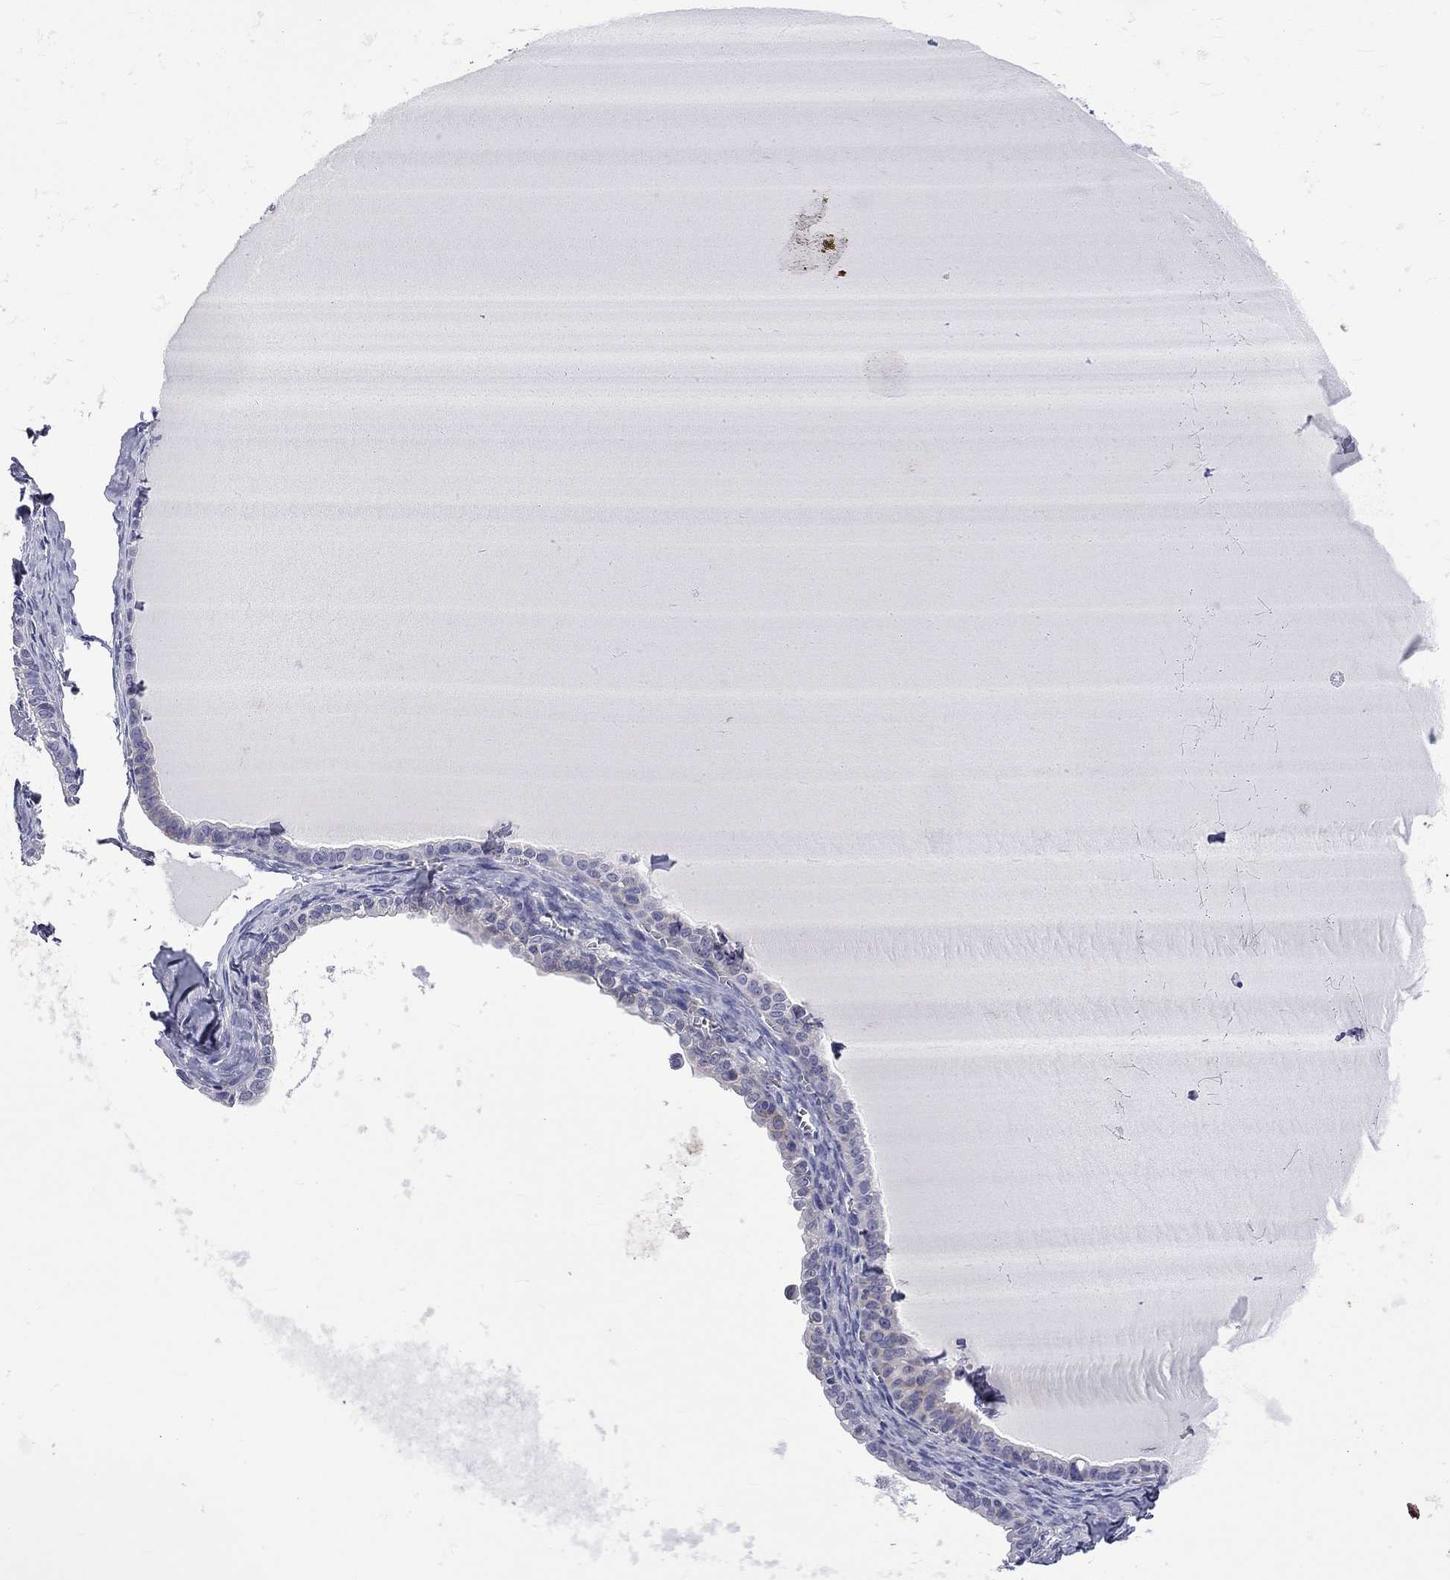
{"staining": {"intensity": "weak", "quantity": "<25%", "location": "cytoplasmic/membranous"}, "tissue": "ovarian cancer", "cell_type": "Tumor cells", "image_type": "cancer", "snomed": [{"axis": "morphology", "description": "Cystadenocarcinoma, mucinous, NOS"}, {"axis": "topography", "description": "Ovary"}], "caption": "This is an IHC micrograph of mucinous cystadenocarcinoma (ovarian). There is no positivity in tumor cells.", "gene": "CERS1", "patient": {"sex": "female", "age": 63}}